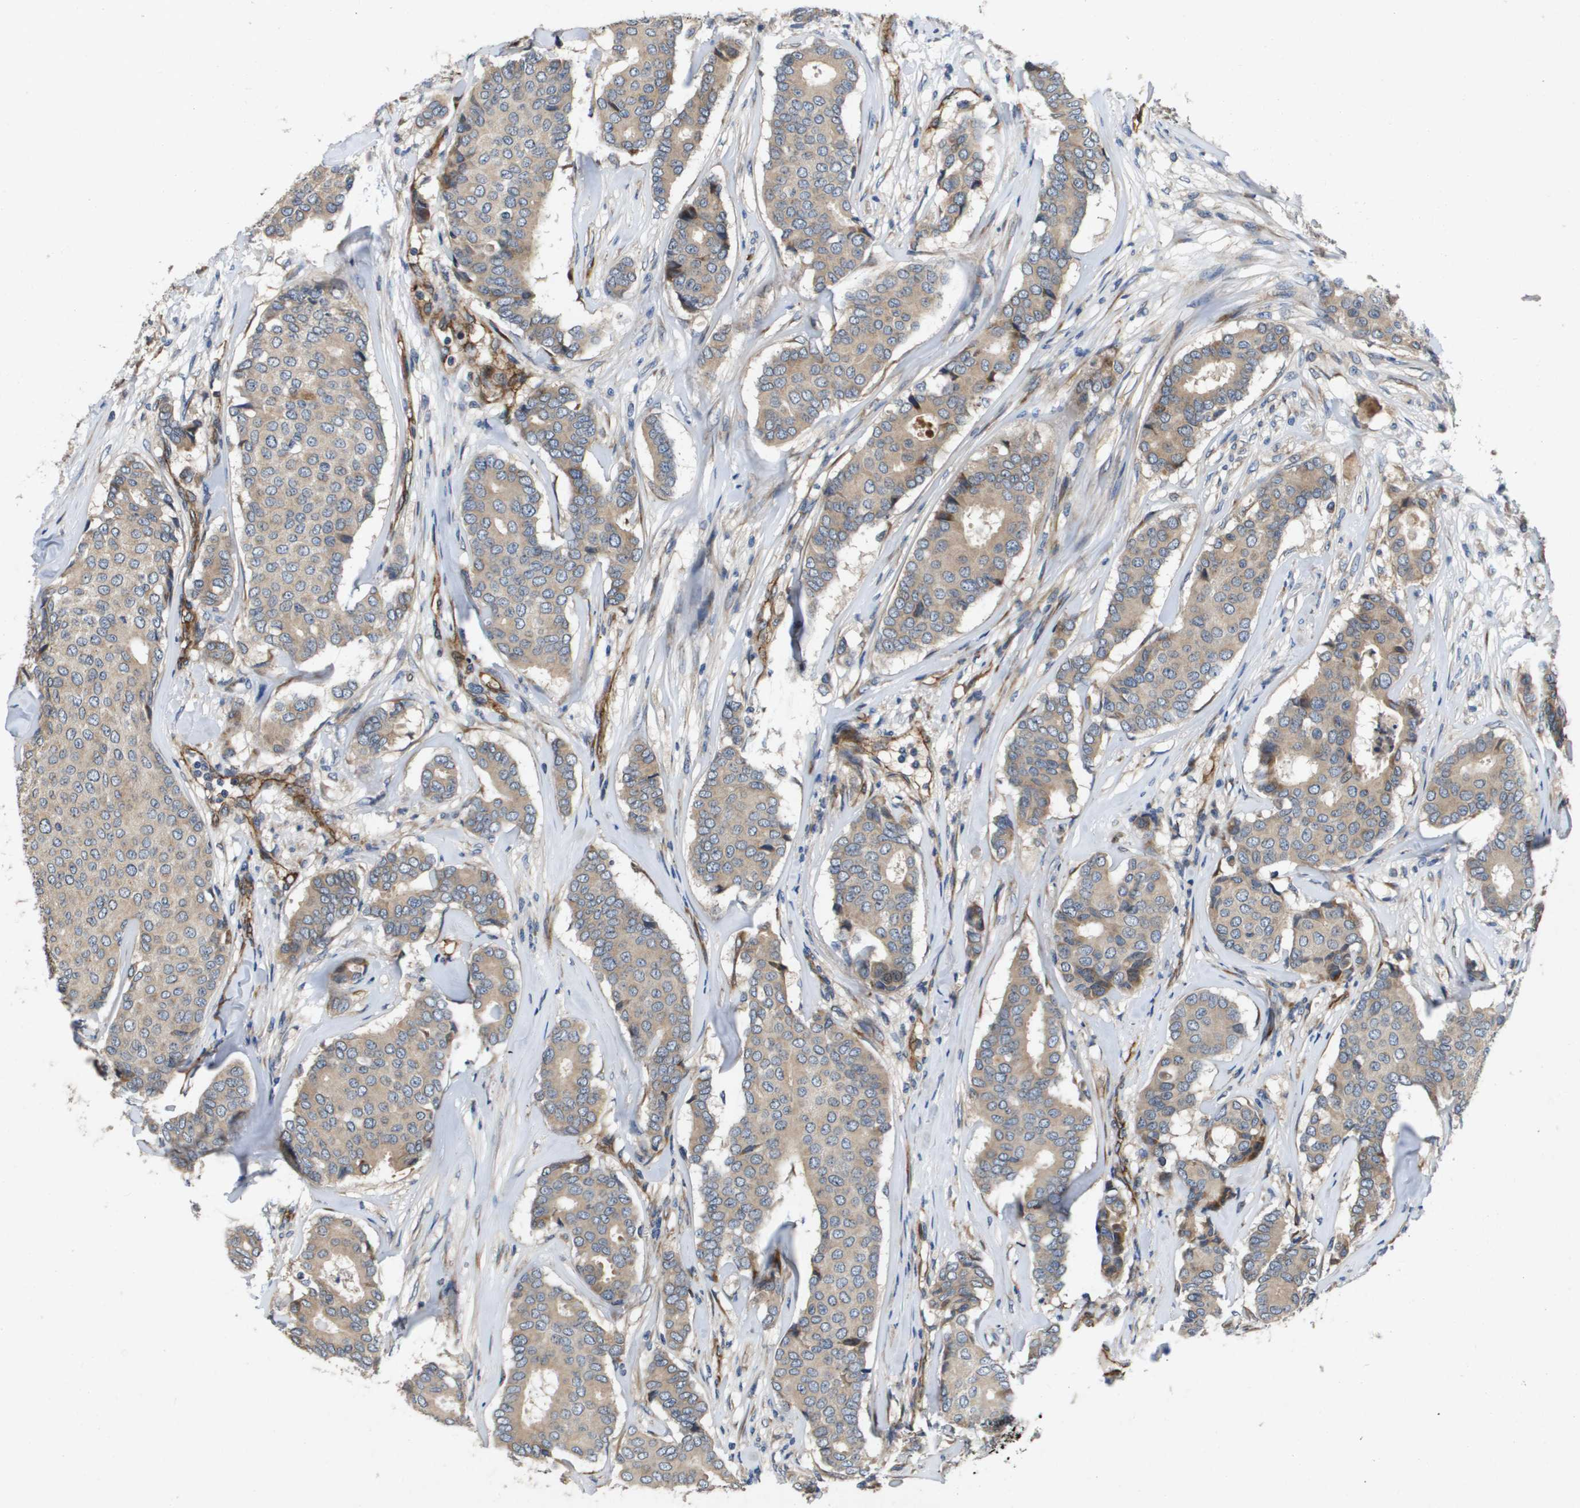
{"staining": {"intensity": "weak", "quantity": ">75%", "location": "cytoplasmic/membranous"}, "tissue": "breast cancer", "cell_type": "Tumor cells", "image_type": "cancer", "snomed": [{"axis": "morphology", "description": "Duct carcinoma"}, {"axis": "topography", "description": "Breast"}], "caption": "IHC of breast invasive ductal carcinoma demonstrates low levels of weak cytoplasmic/membranous expression in about >75% of tumor cells. The staining was performed using DAB (3,3'-diaminobenzidine), with brown indicating positive protein expression. Nuclei are stained blue with hematoxylin.", "gene": "ENTPD2", "patient": {"sex": "female", "age": 75}}